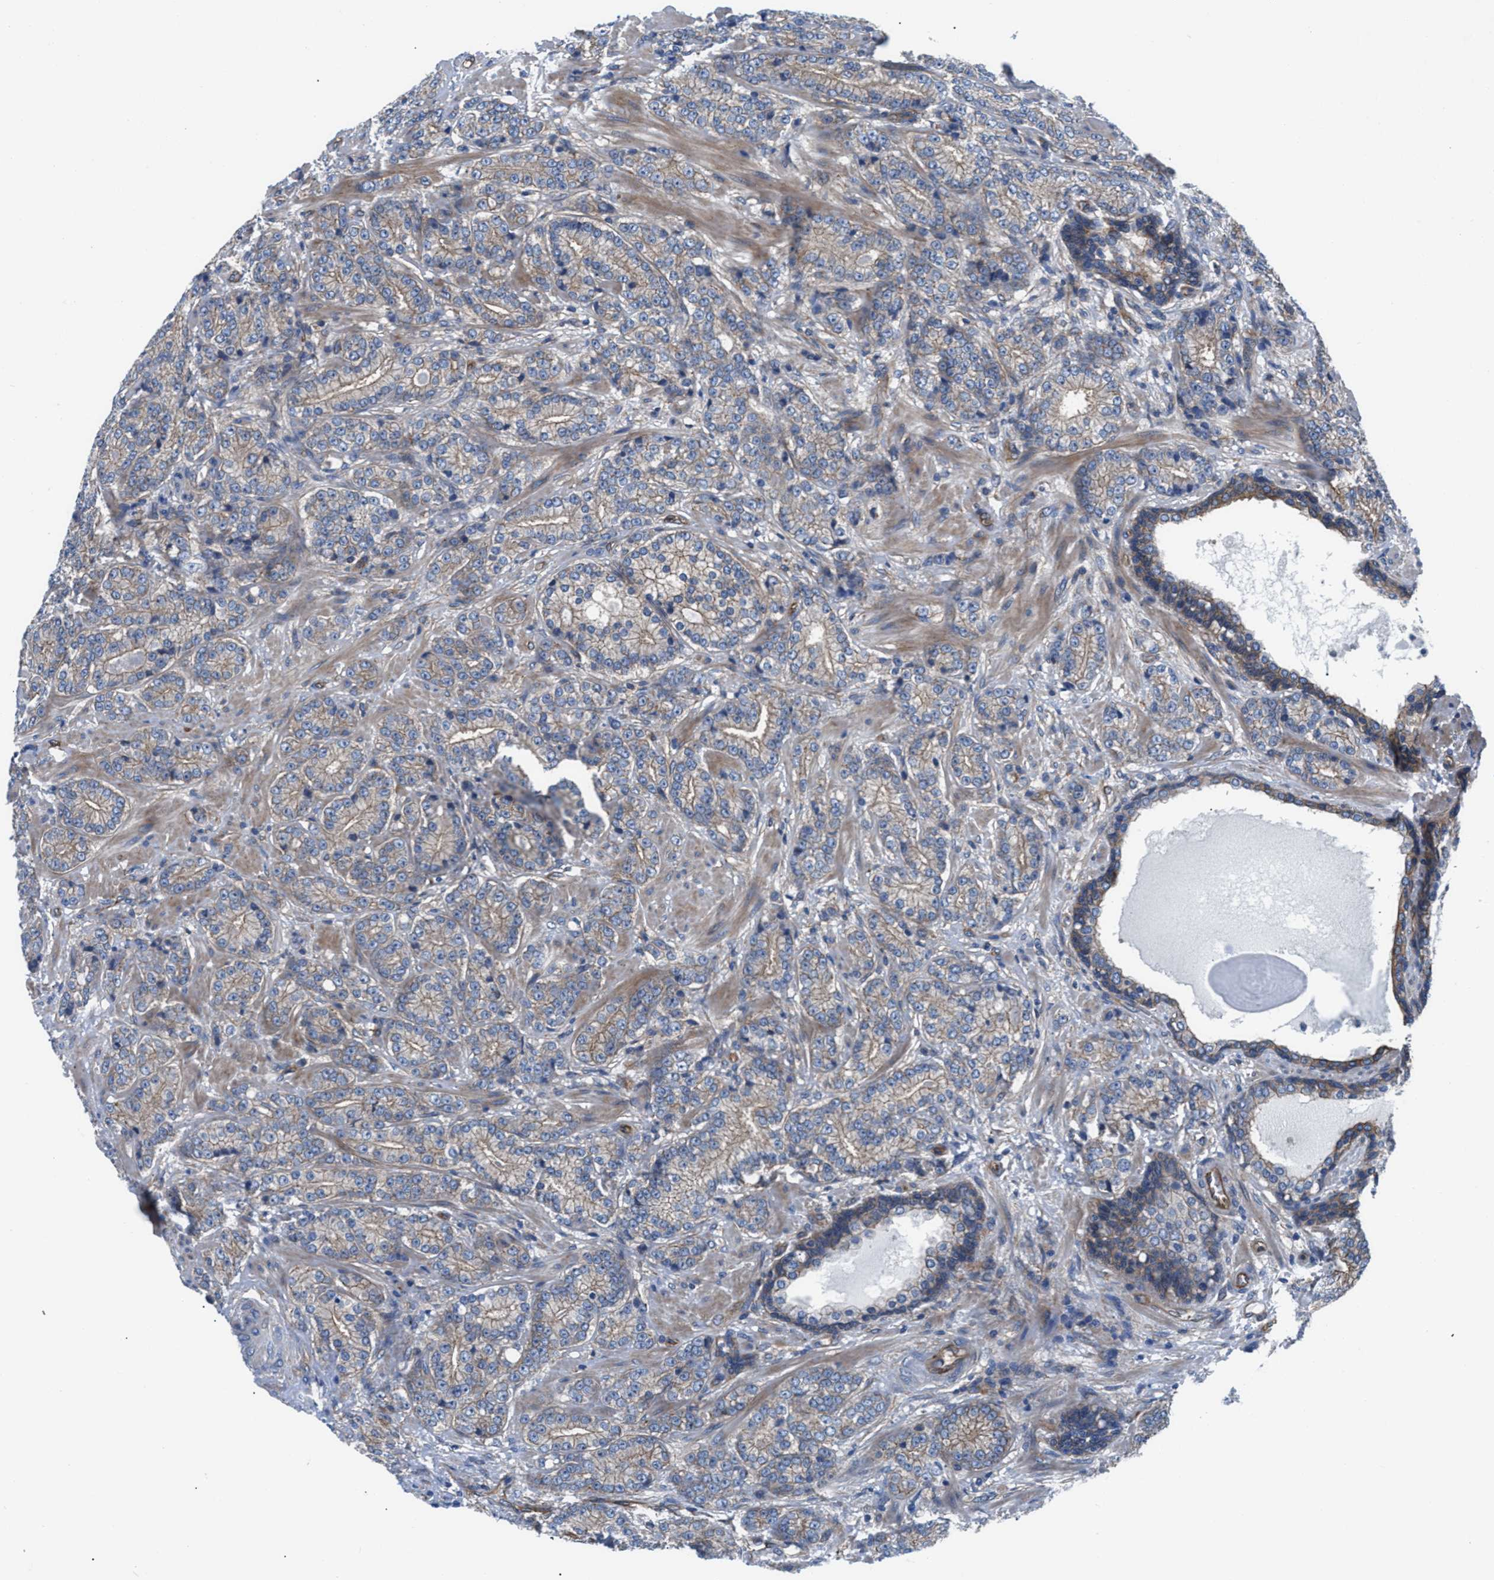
{"staining": {"intensity": "weak", "quantity": ">75%", "location": "cytoplasmic/membranous"}, "tissue": "prostate cancer", "cell_type": "Tumor cells", "image_type": "cancer", "snomed": [{"axis": "morphology", "description": "Adenocarcinoma, High grade"}, {"axis": "topography", "description": "Prostate"}], "caption": "Tumor cells exhibit low levels of weak cytoplasmic/membranous expression in approximately >75% of cells in human high-grade adenocarcinoma (prostate).", "gene": "TRIP4", "patient": {"sex": "male", "age": 61}}